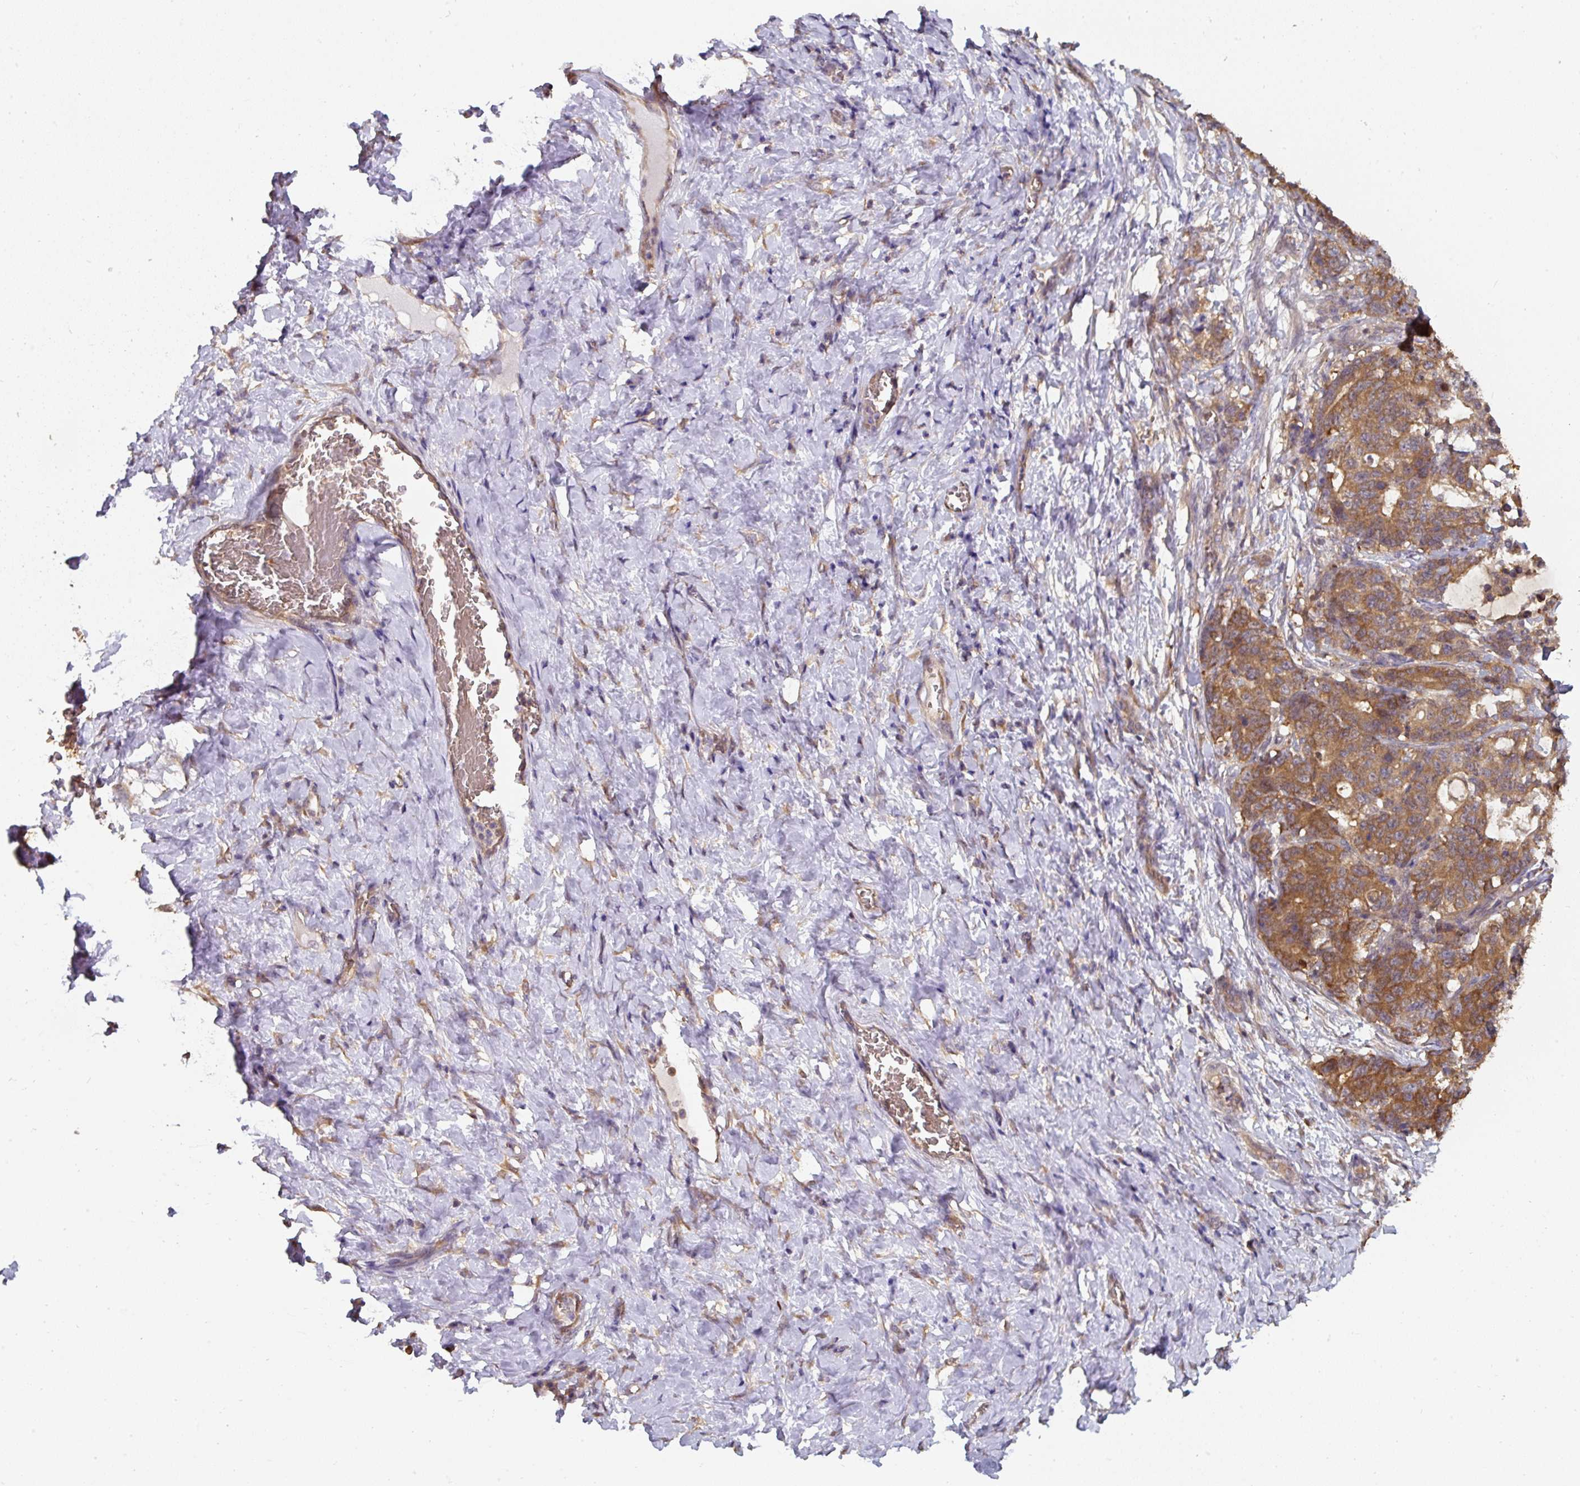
{"staining": {"intensity": "moderate", "quantity": ">75%", "location": "cytoplasmic/membranous"}, "tissue": "stomach cancer", "cell_type": "Tumor cells", "image_type": "cancer", "snomed": [{"axis": "morphology", "description": "Normal tissue, NOS"}, {"axis": "morphology", "description": "Adenocarcinoma, NOS"}, {"axis": "topography", "description": "Stomach"}], "caption": "Stomach cancer (adenocarcinoma) stained for a protein (brown) demonstrates moderate cytoplasmic/membranous positive positivity in about >75% of tumor cells.", "gene": "ST13", "patient": {"sex": "female", "age": 64}}